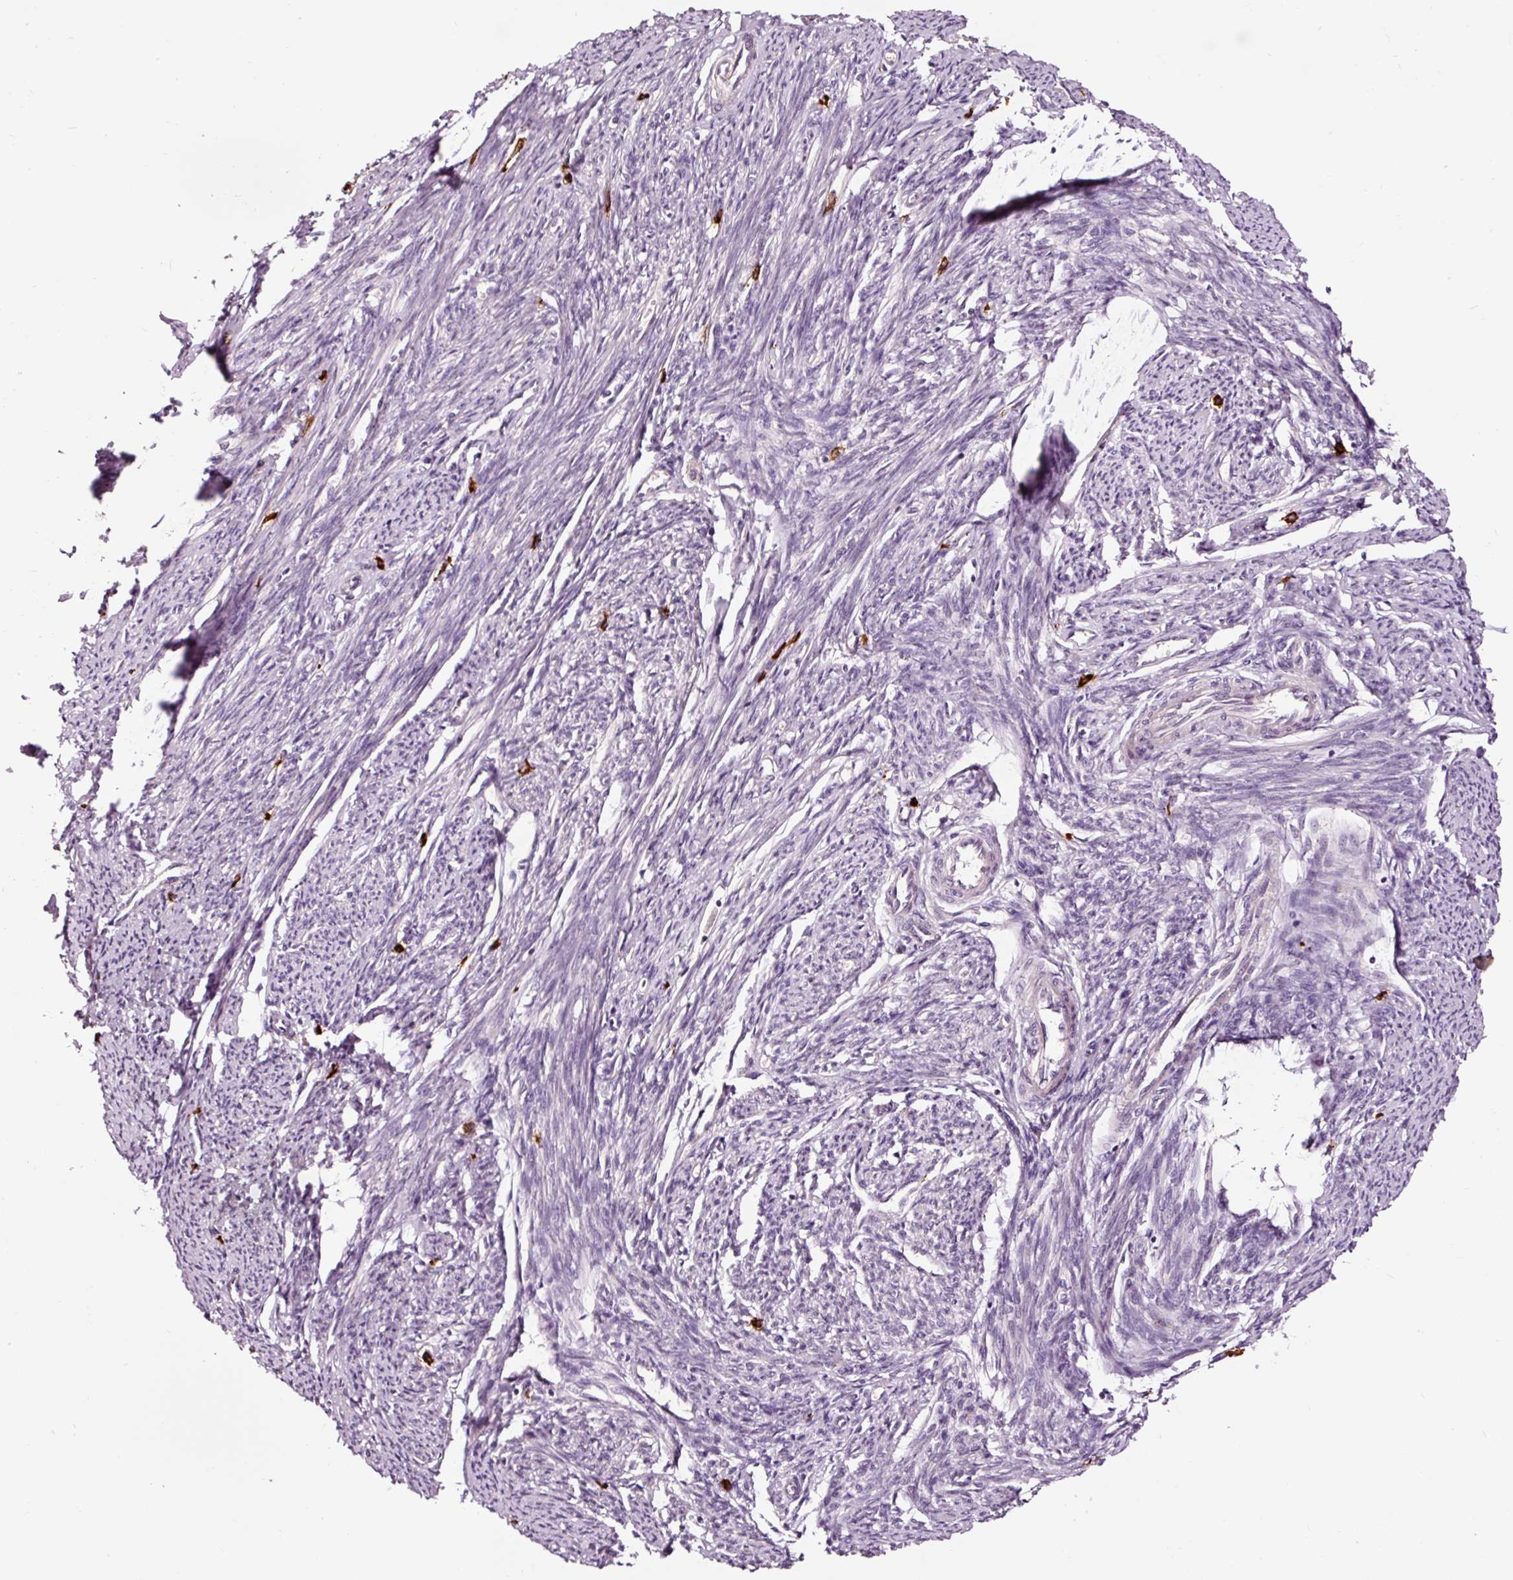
{"staining": {"intensity": "moderate", "quantity": "25%-75%", "location": "cytoplasmic/membranous"}, "tissue": "smooth muscle", "cell_type": "Smooth muscle cells", "image_type": "normal", "snomed": [{"axis": "morphology", "description": "Normal tissue, NOS"}, {"axis": "topography", "description": "Smooth muscle"}, {"axis": "topography", "description": "Uterus"}], "caption": "Smooth muscle cells exhibit medium levels of moderate cytoplasmic/membranous positivity in approximately 25%-75% of cells in unremarkable human smooth muscle.", "gene": "UTP14A", "patient": {"sex": "female", "age": 59}}